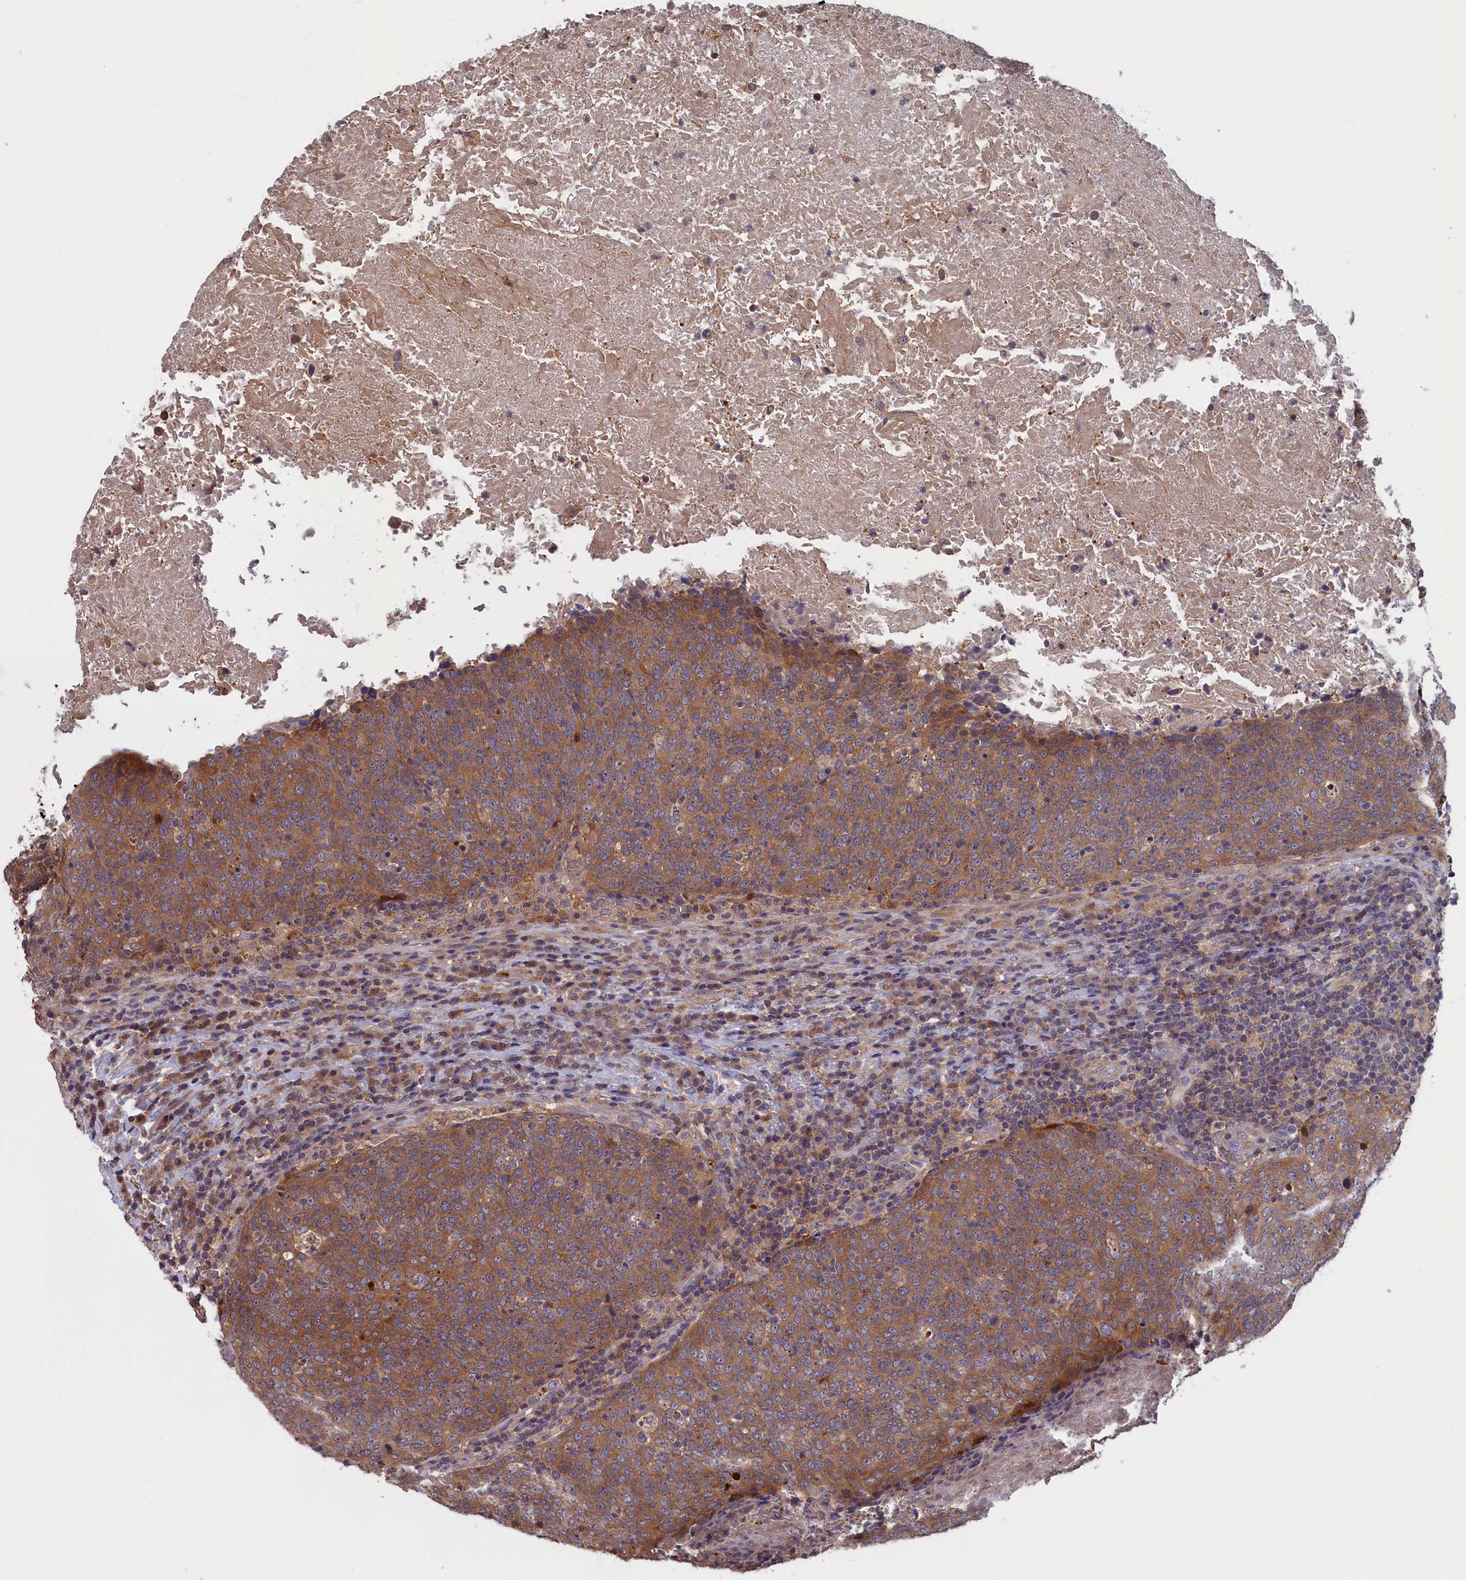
{"staining": {"intensity": "moderate", "quantity": ">75%", "location": "cytoplasmic/membranous"}, "tissue": "head and neck cancer", "cell_type": "Tumor cells", "image_type": "cancer", "snomed": [{"axis": "morphology", "description": "Squamous cell carcinoma, NOS"}, {"axis": "morphology", "description": "Squamous cell carcinoma, metastatic, NOS"}, {"axis": "topography", "description": "Lymph node"}, {"axis": "topography", "description": "Head-Neck"}], "caption": "Head and neck cancer (metastatic squamous cell carcinoma) stained with IHC reveals moderate cytoplasmic/membranous positivity in about >75% of tumor cells.", "gene": "CACTIN", "patient": {"sex": "male", "age": 62}}